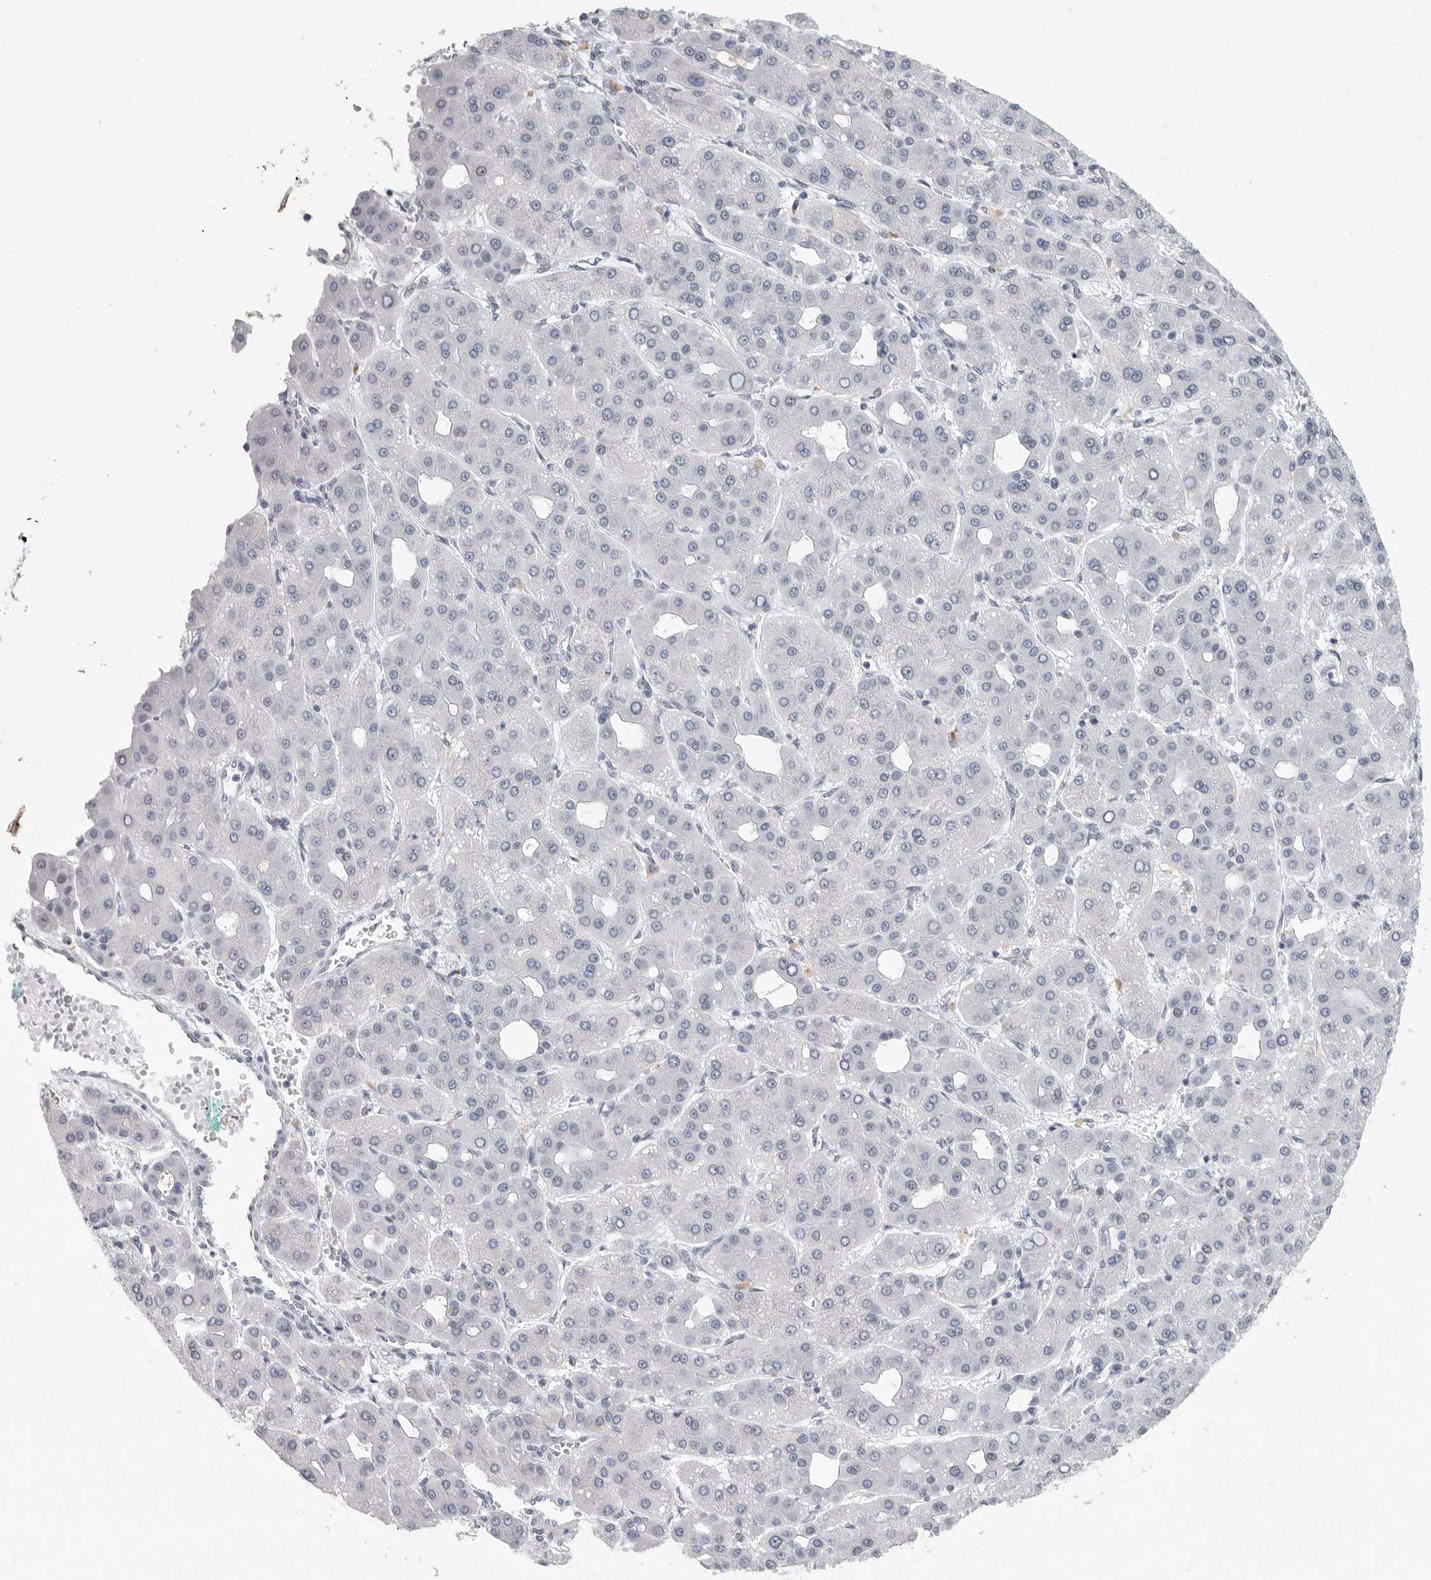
{"staining": {"intensity": "negative", "quantity": "none", "location": "none"}, "tissue": "liver cancer", "cell_type": "Tumor cells", "image_type": "cancer", "snomed": [{"axis": "morphology", "description": "Carcinoma, Hepatocellular, NOS"}, {"axis": "topography", "description": "Liver"}], "caption": "Histopathology image shows no significant protein expression in tumor cells of liver cancer.", "gene": "TNR", "patient": {"sex": "male", "age": 65}}